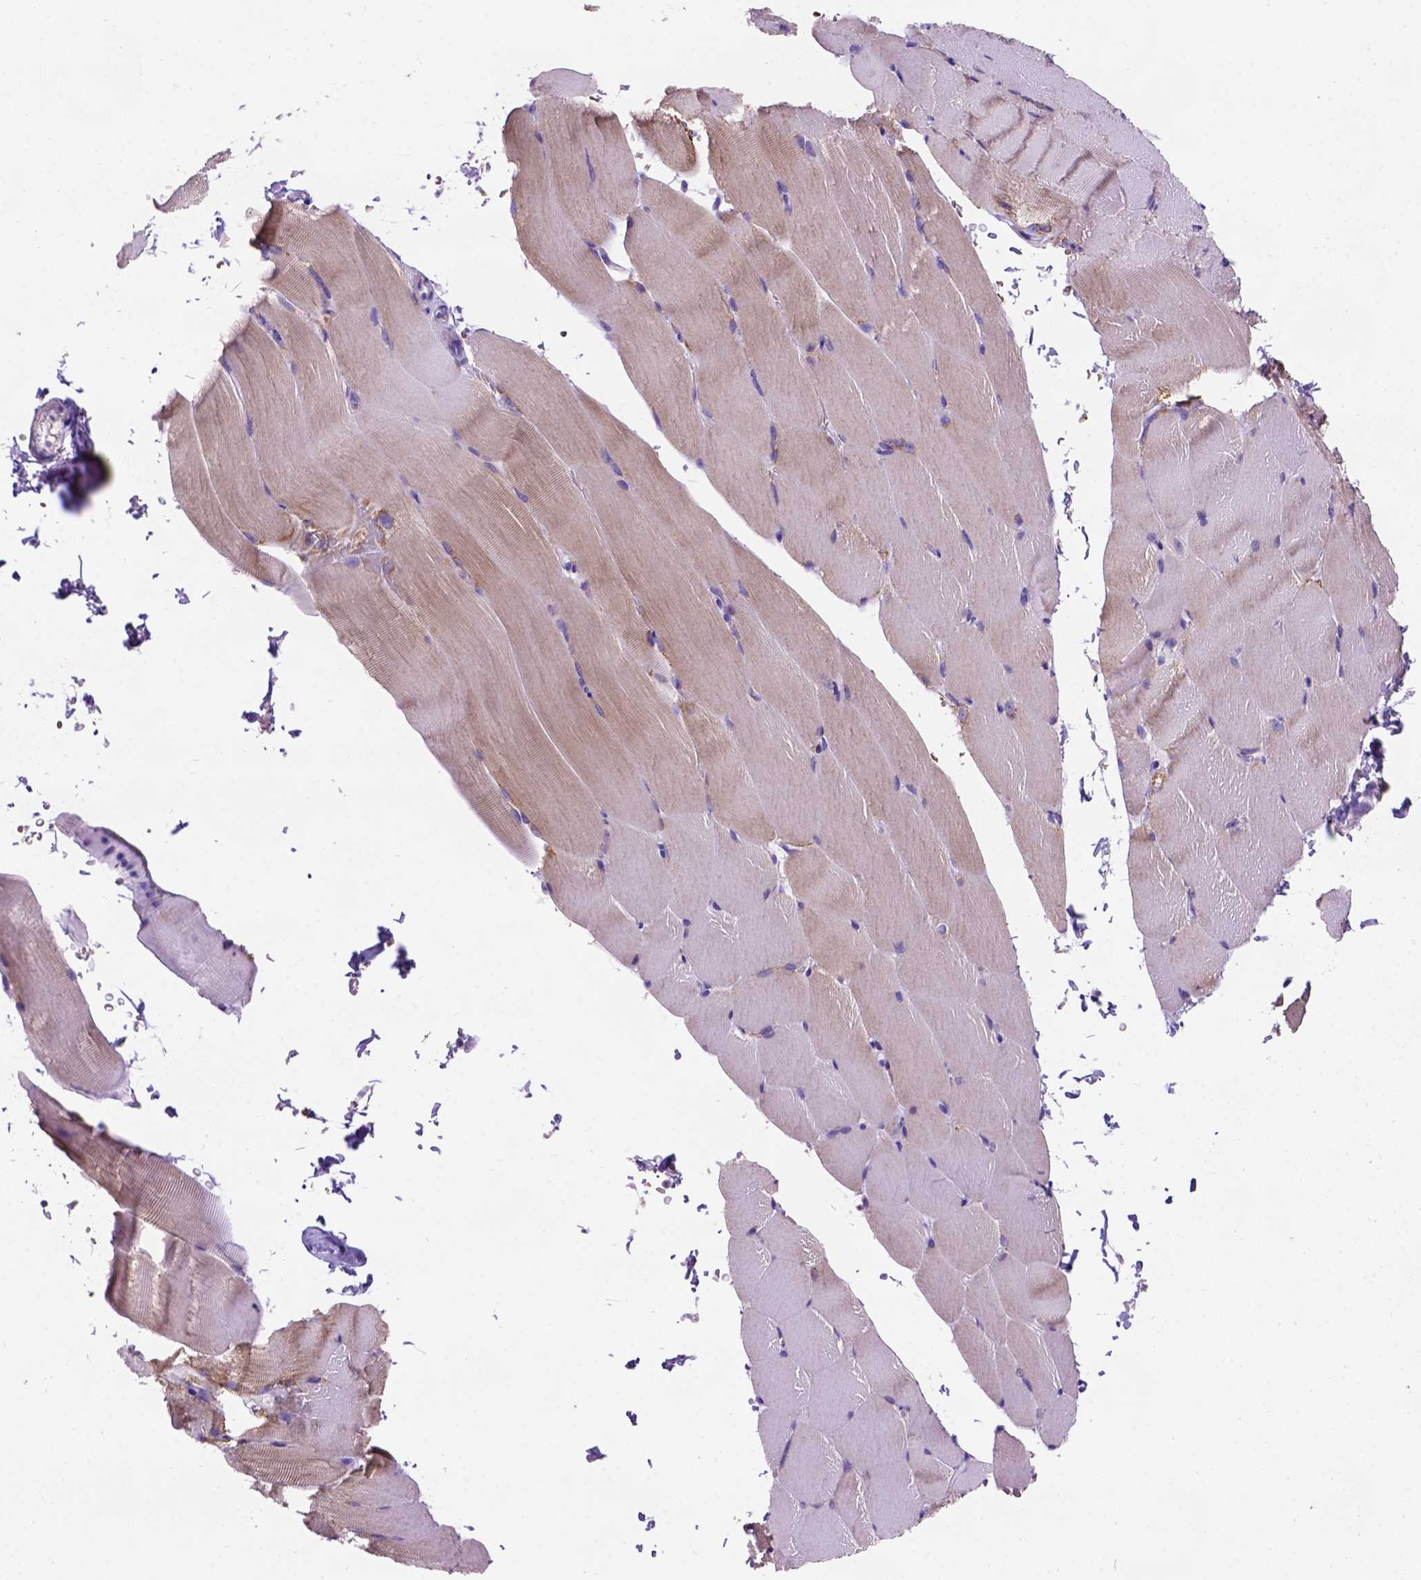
{"staining": {"intensity": "moderate", "quantity": "<25%", "location": "cytoplasmic/membranous"}, "tissue": "skeletal muscle", "cell_type": "Myocytes", "image_type": "normal", "snomed": [{"axis": "morphology", "description": "Normal tissue, NOS"}, {"axis": "topography", "description": "Skeletal muscle"}], "caption": "Skeletal muscle stained with DAB immunohistochemistry displays low levels of moderate cytoplasmic/membranous staining in about <25% of myocytes. The staining is performed using DAB (3,3'-diaminobenzidine) brown chromogen to label protein expression. The nuclei are counter-stained blue using hematoxylin.", "gene": "L2HGDH", "patient": {"sex": "female", "age": 37}}